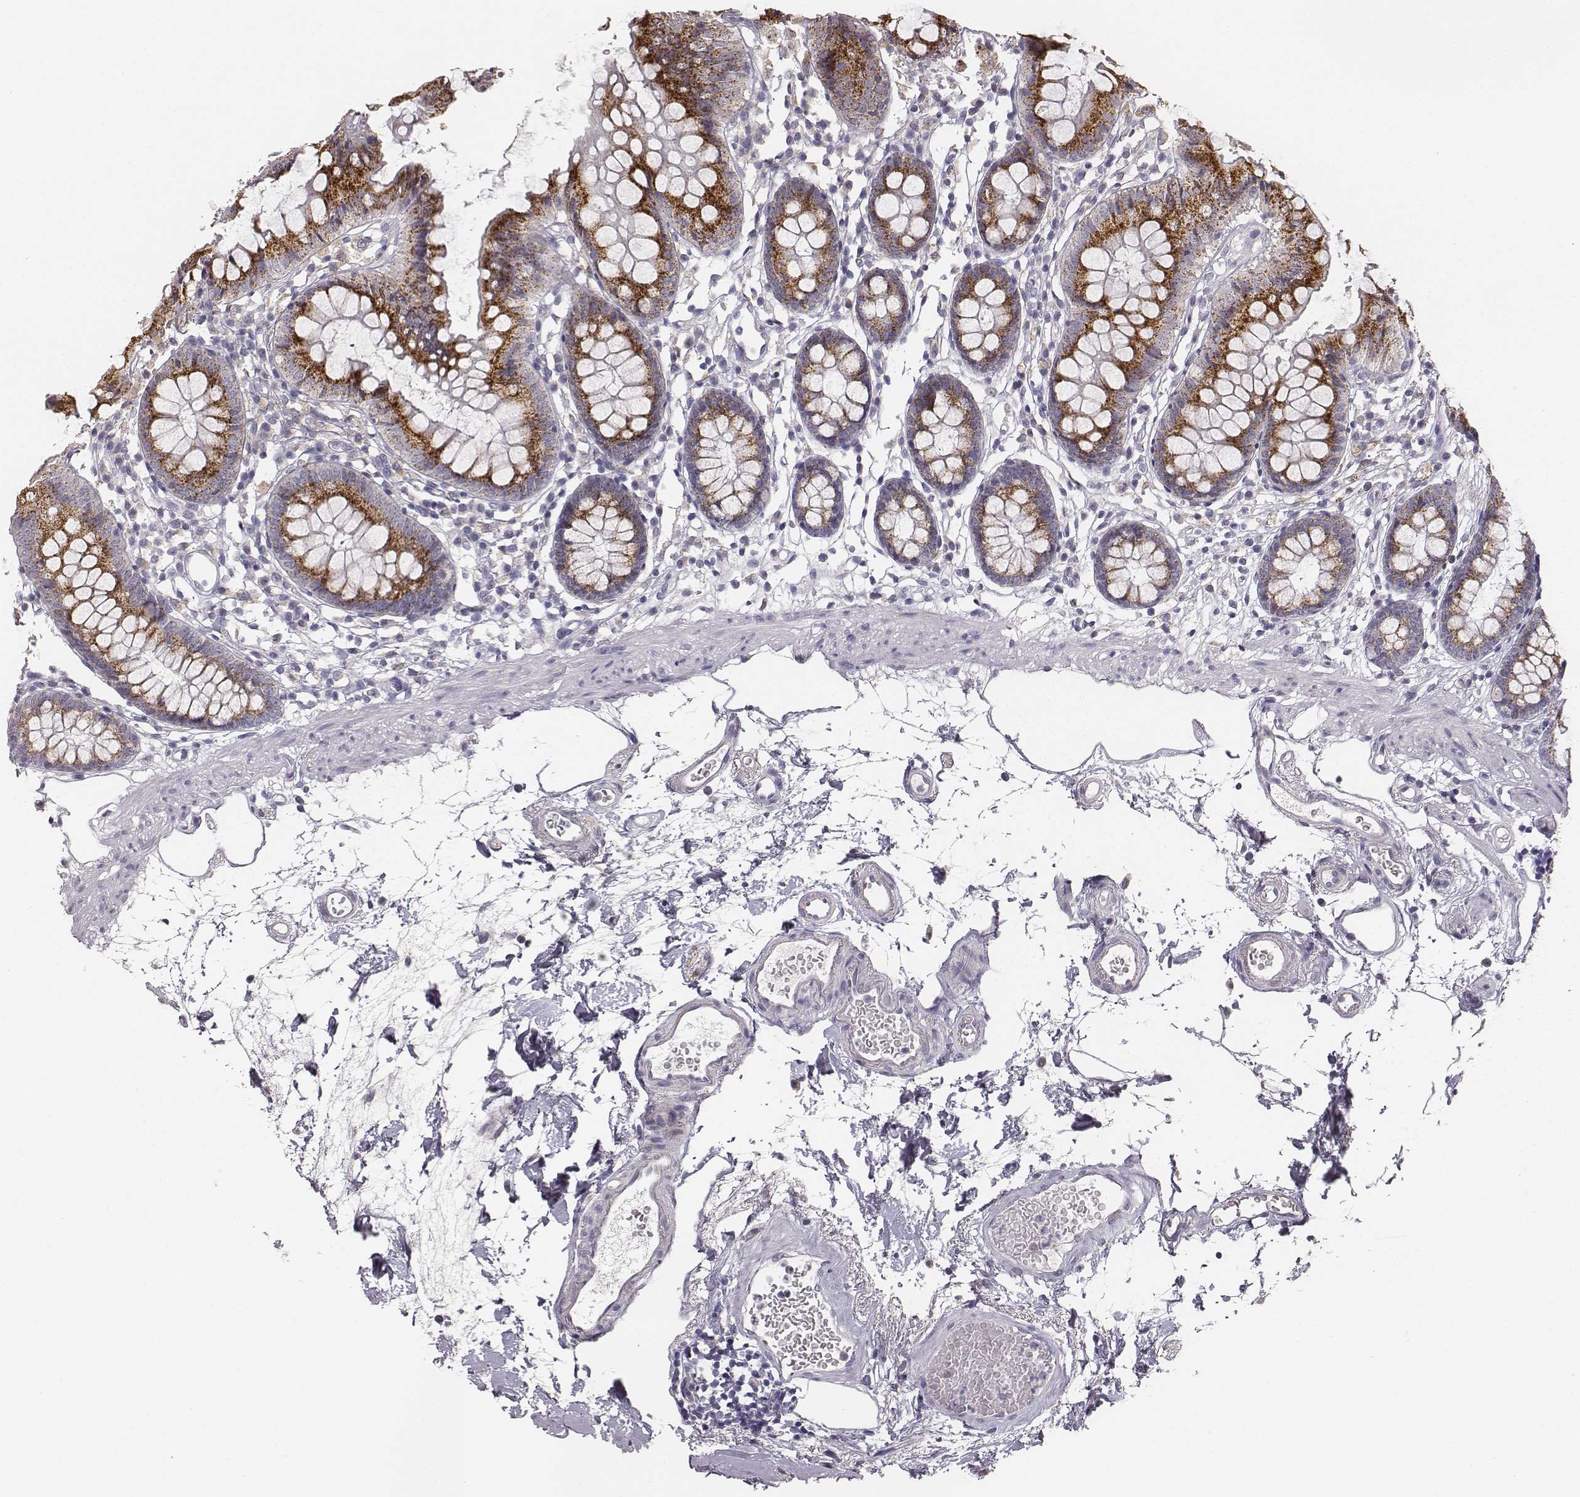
{"staining": {"intensity": "negative", "quantity": "none", "location": "none"}, "tissue": "colon", "cell_type": "Endothelial cells", "image_type": "normal", "snomed": [{"axis": "morphology", "description": "Normal tissue, NOS"}, {"axis": "topography", "description": "Colon"}], "caption": "Photomicrograph shows no significant protein expression in endothelial cells of unremarkable colon. The staining is performed using DAB brown chromogen with nuclei counter-stained in using hematoxylin.", "gene": "ABCD3", "patient": {"sex": "female", "age": 84}}